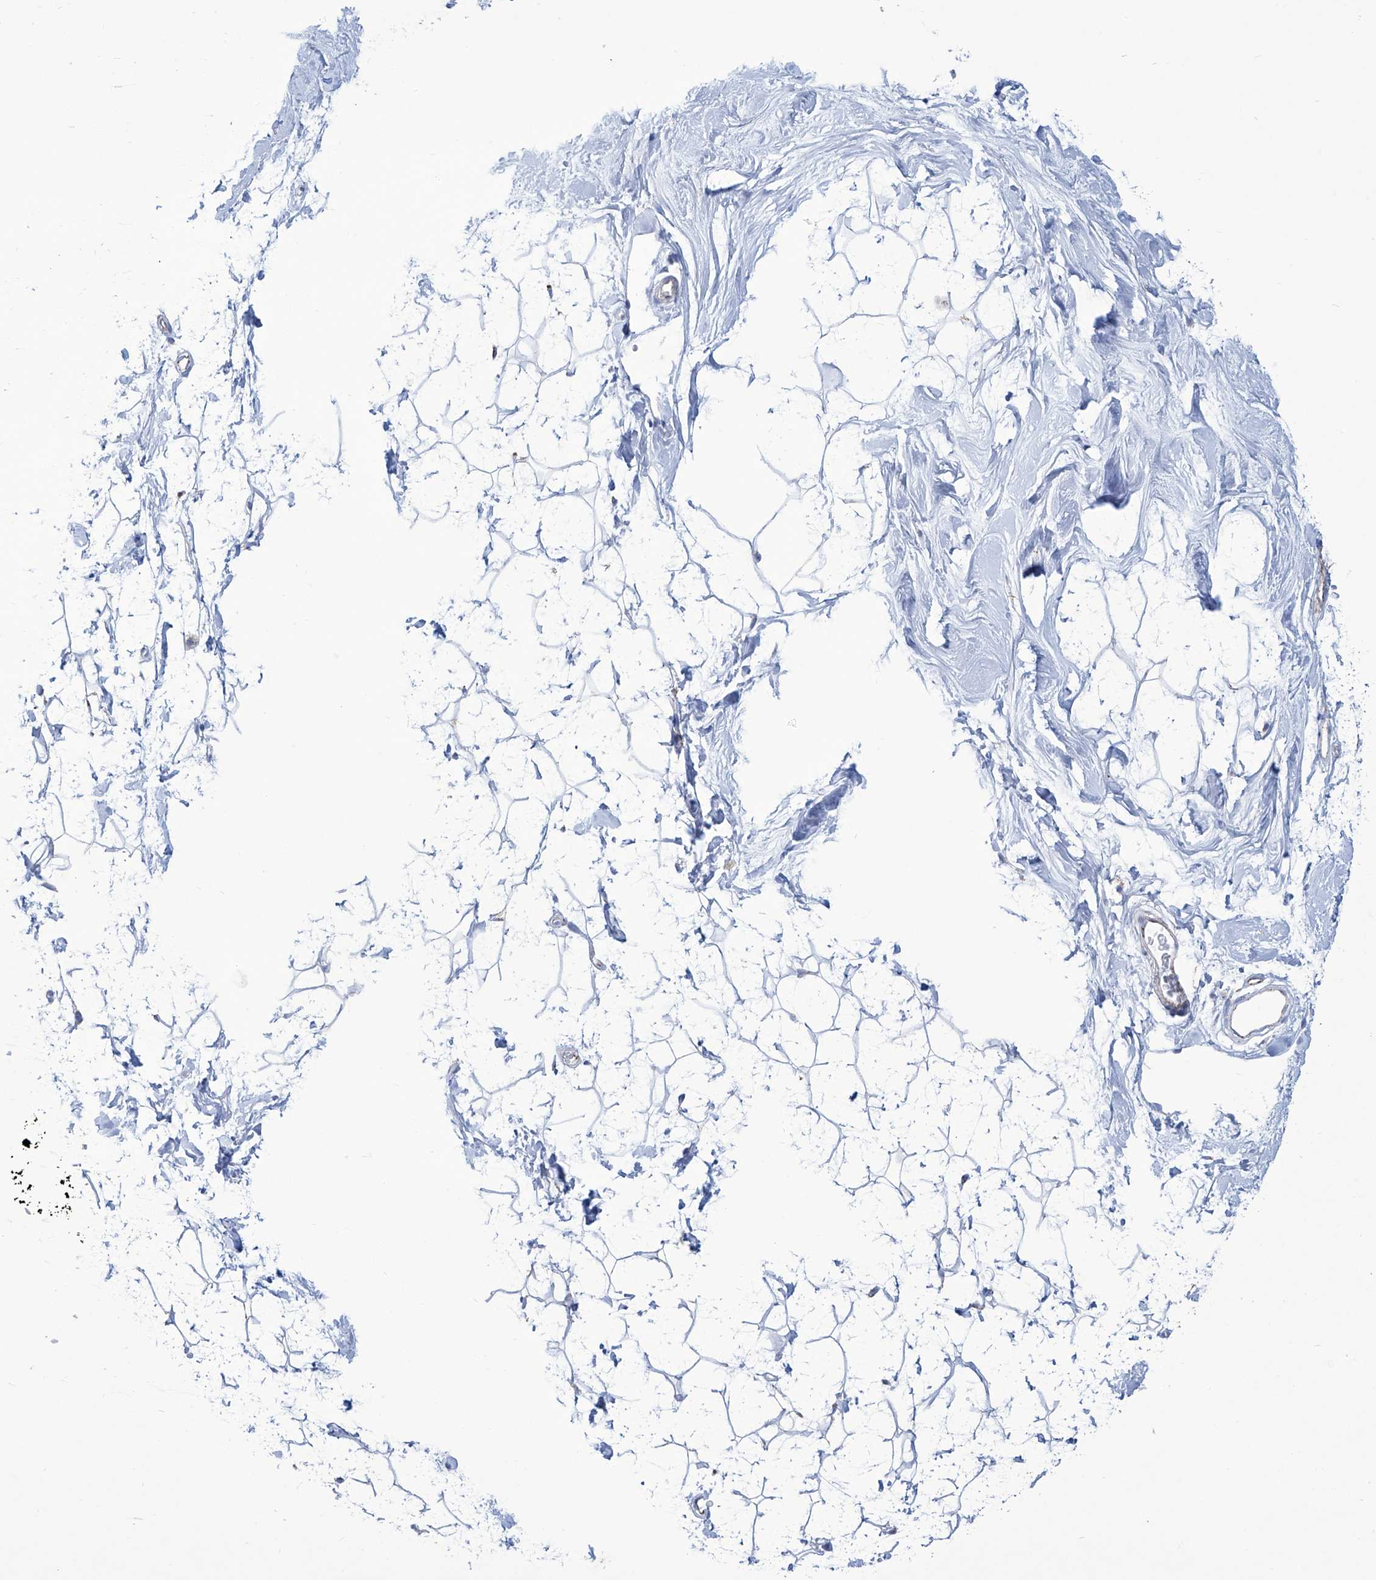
{"staining": {"intensity": "negative", "quantity": "none", "location": "none"}, "tissue": "breast", "cell_type": "Adipocytes", "image_type": "normal", "snomed": [{"axis": "morphology", "description": "Normal tissue, NOS"}, {"axis": "topography", "description": "Breast"}], "caption": "The histopathology image shows no staining of adipocytes in normal breast.", "gene": "ALDH6A1", "patient": {"sex": "female", "age": 26}}